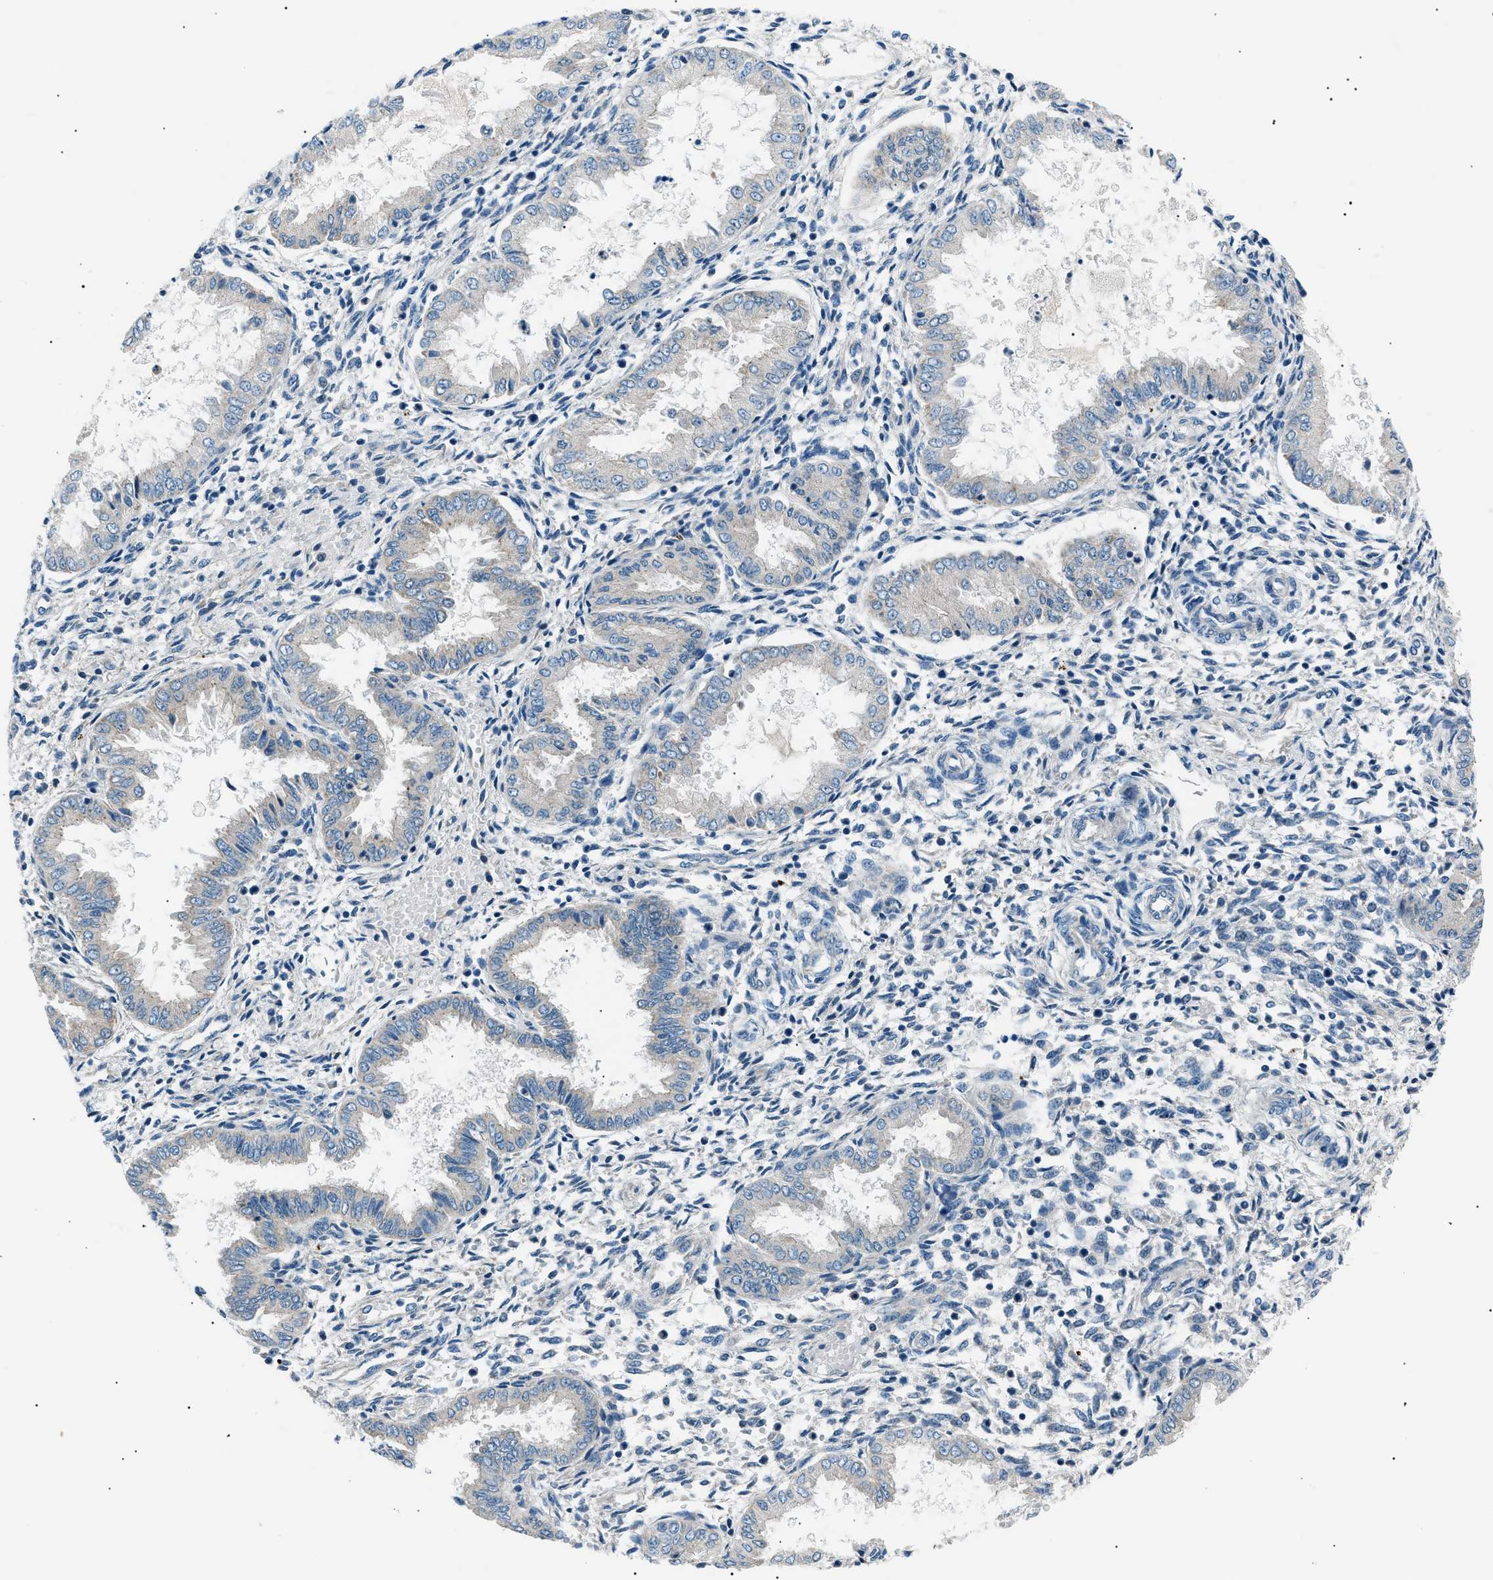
{"staining": {"intensity": "negative", "quantity": "none", "location": "none"}, "tissue": "endometrium", "cell_type": "Cells in endometrial stroma", "image_type": "normal", "snomed": [{"axis": "morphology", "description": "Normal tissue, NOS"}, {"axis": "topography", "description": "Endometrium"}], "caption": "Cells in endometrial stroma show no significant staining in normal endometrium. (DAB (3,3'-diaminobenzidine) IHC with hematoxylin counter stain).", "gene": "LRRC37B", "patient": {"sex": "female", "age": 33}}